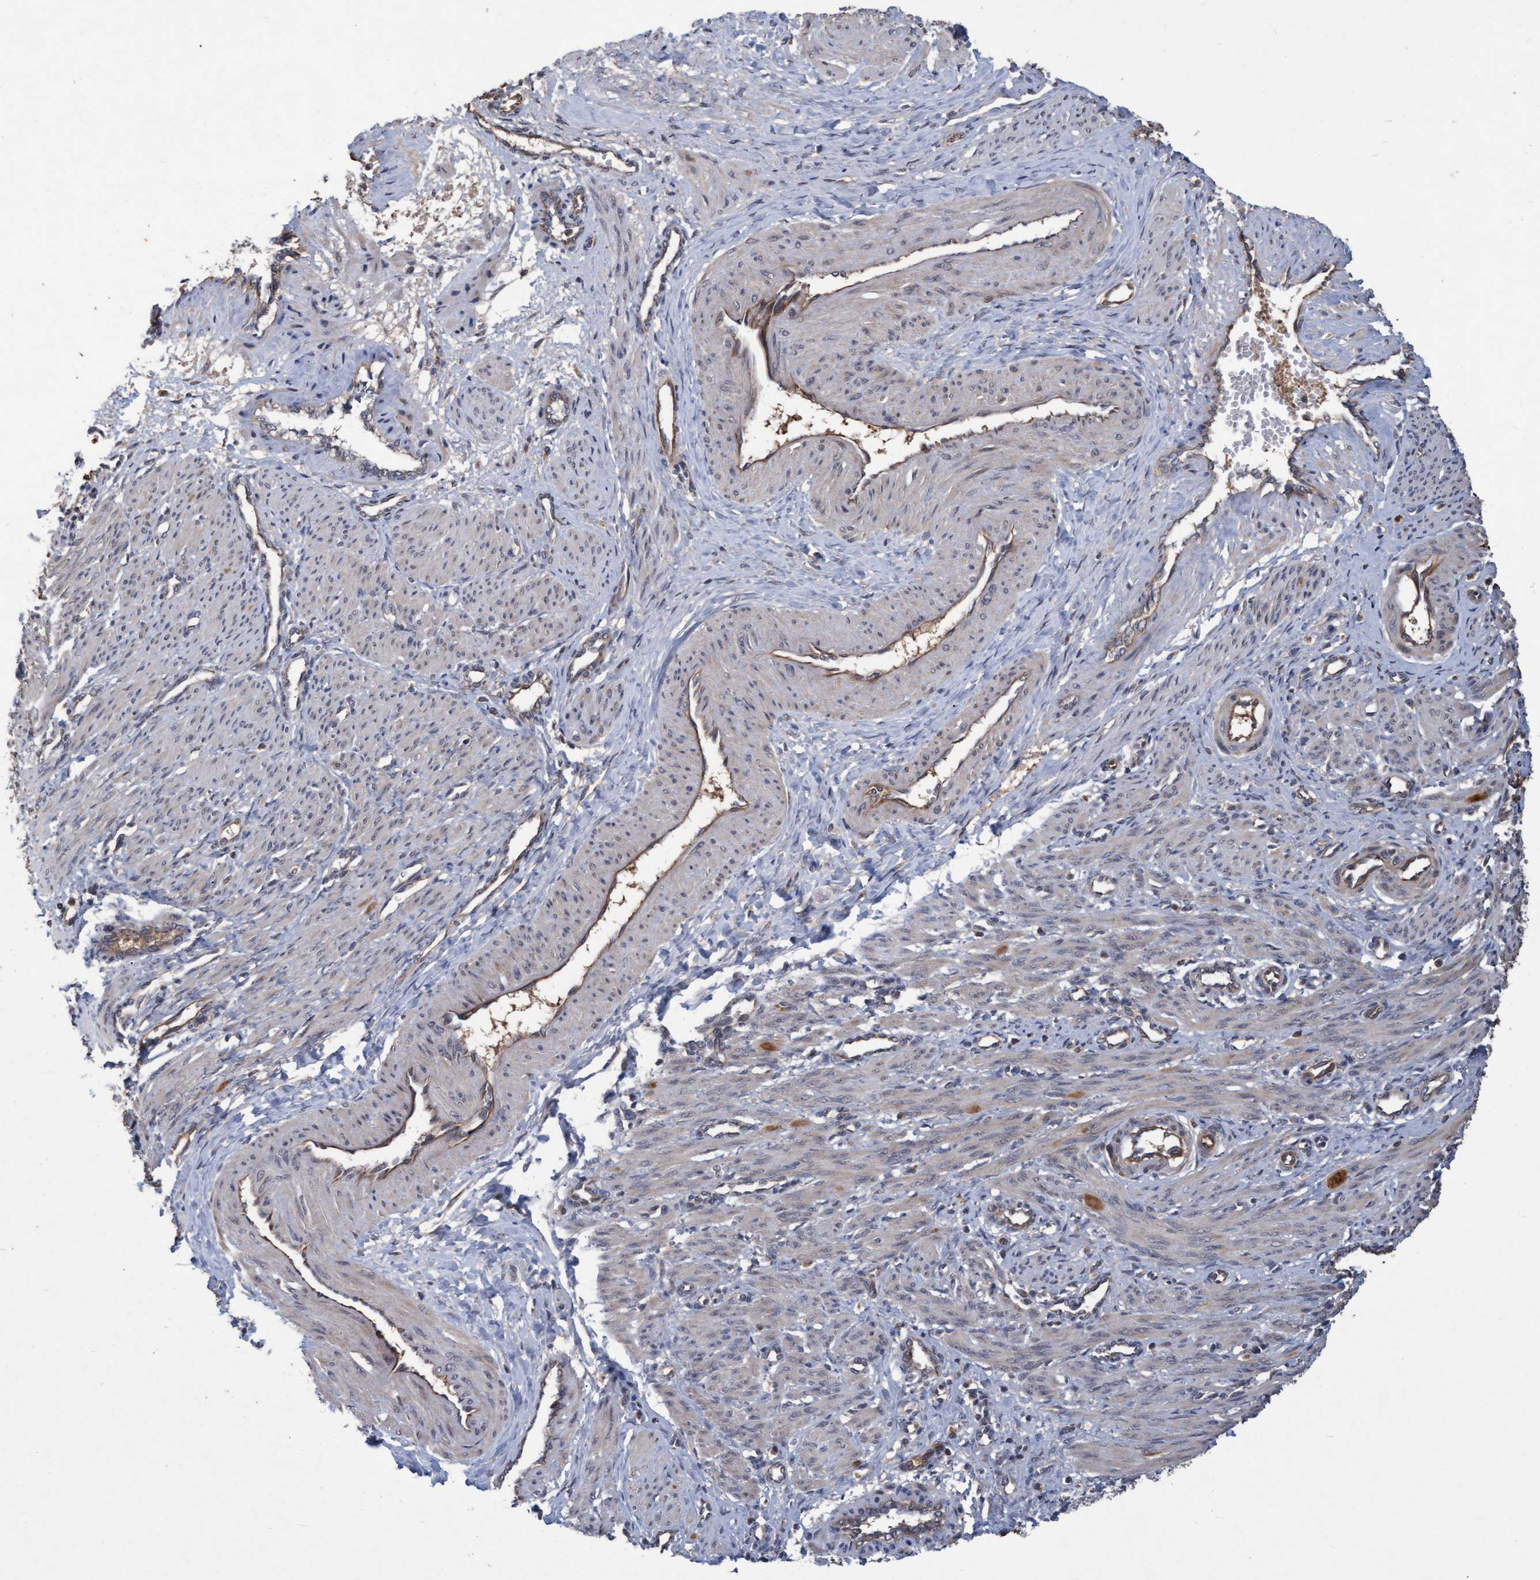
{"staining": {"intensity": "moderate", "quantity": "25%-75%", "location": "cytoplasmic/membranous,nuclear"}, "tissue": "smooth muscle", "cell_type": "Smooth muscle cells", "image_type": "normal", "snomed": [{"axis": "morphology", "description": "Normal tissue, NOS"}, {"axis": "topography", "description": "Endometrium"}], "caption": "Protein positivity by IHC demonstrates moderate cytoplasmic/membranous,nuclear positivity in about 25%-75% of smooth muscle cells in unremarkable smooth muscle. The protein of interest is shown in brown color, while the nuclei are stained blue.", "gene": "PSMB6", "patient": {"sex": "female", "age": 33}}